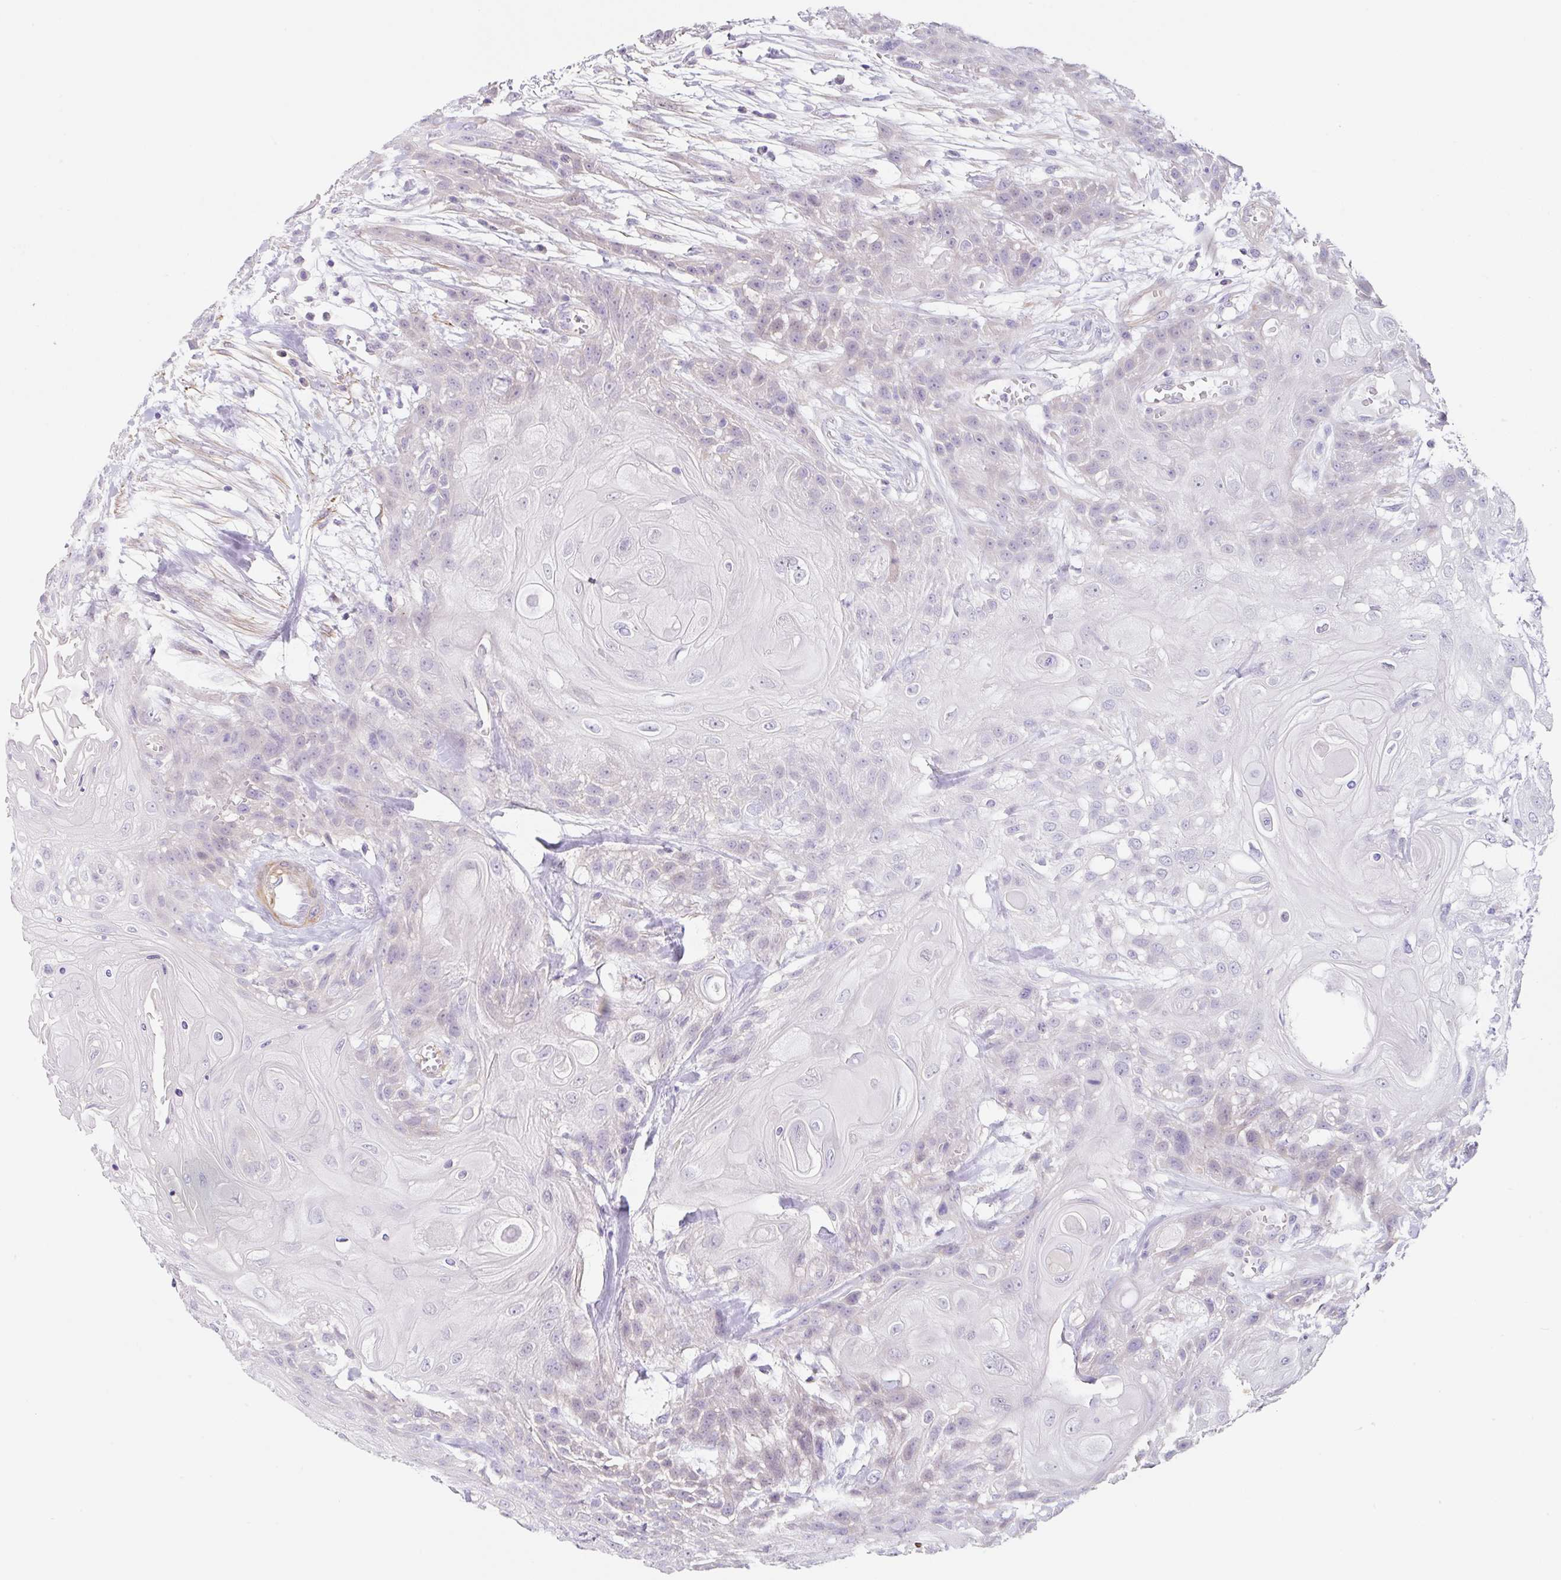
{"staining": {"intensity": "negative", "quantity": "none", "location": "none"}, "tissue": "head and neck cancer", "cell_type": "Tumor cells", "image_type": "cancer", "snomed": [{"axis": "morphology", "description": "Squamous cell carcinoma, NOS"}, {"axis": "topography", "description": "Head-Neck"}], "caption": "High power microscopy histopathology image of an immunohistochemistry micrograph of head and neck squamous cell carcinoma, revealing no significant positivity in tumor cells.", "gene": "DCAF17", "patient": {"sex": "female", "age": 43}}